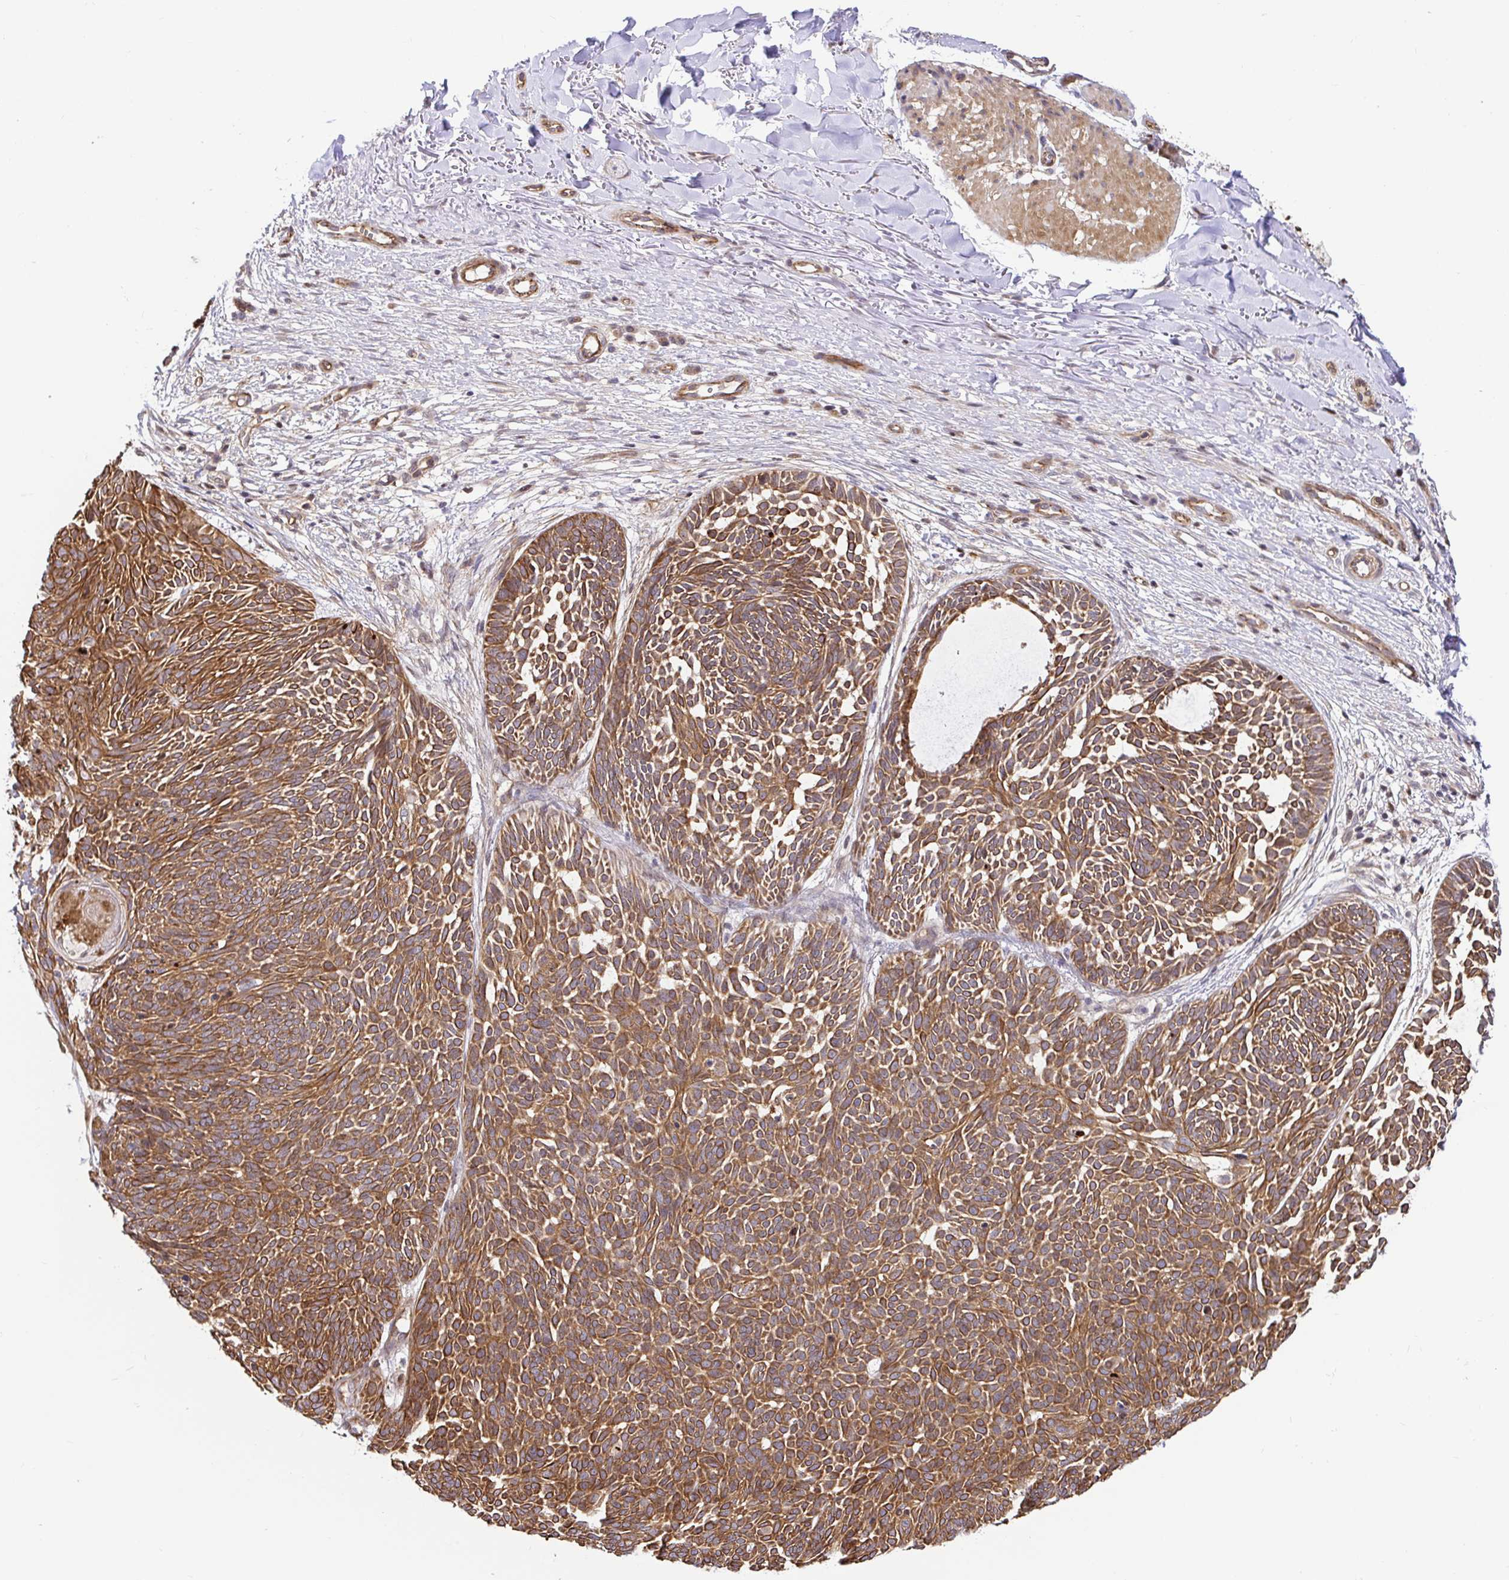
{"staining": {"intensity": "moderate", "quantity": ">75%", "location": "cytoplasmic/membranous"}, "tissue": "skin cancer", "cell_type": "Tumor cells", "image_type": "cancer", "snomed": [{"axis": "morphology", "description": "Basal cell carcinoma"}, {"axis": "topography", "description": "Skin"}, {"axis": "topography", "description": "Skin of trunk"}], "caption": "Basal cell carcinoma (skin) was stained to show a protein in brown. There is medium levels of moderate cytoplasmic/membranous expression in approximately >75% of tumor cells. (Stains: DAB in brown, nuclei in blue, Microscopy: brightfield microscopy at high magnification).", "gene": "TRIM55", "patient": {"sex": "male", "age": 74}}